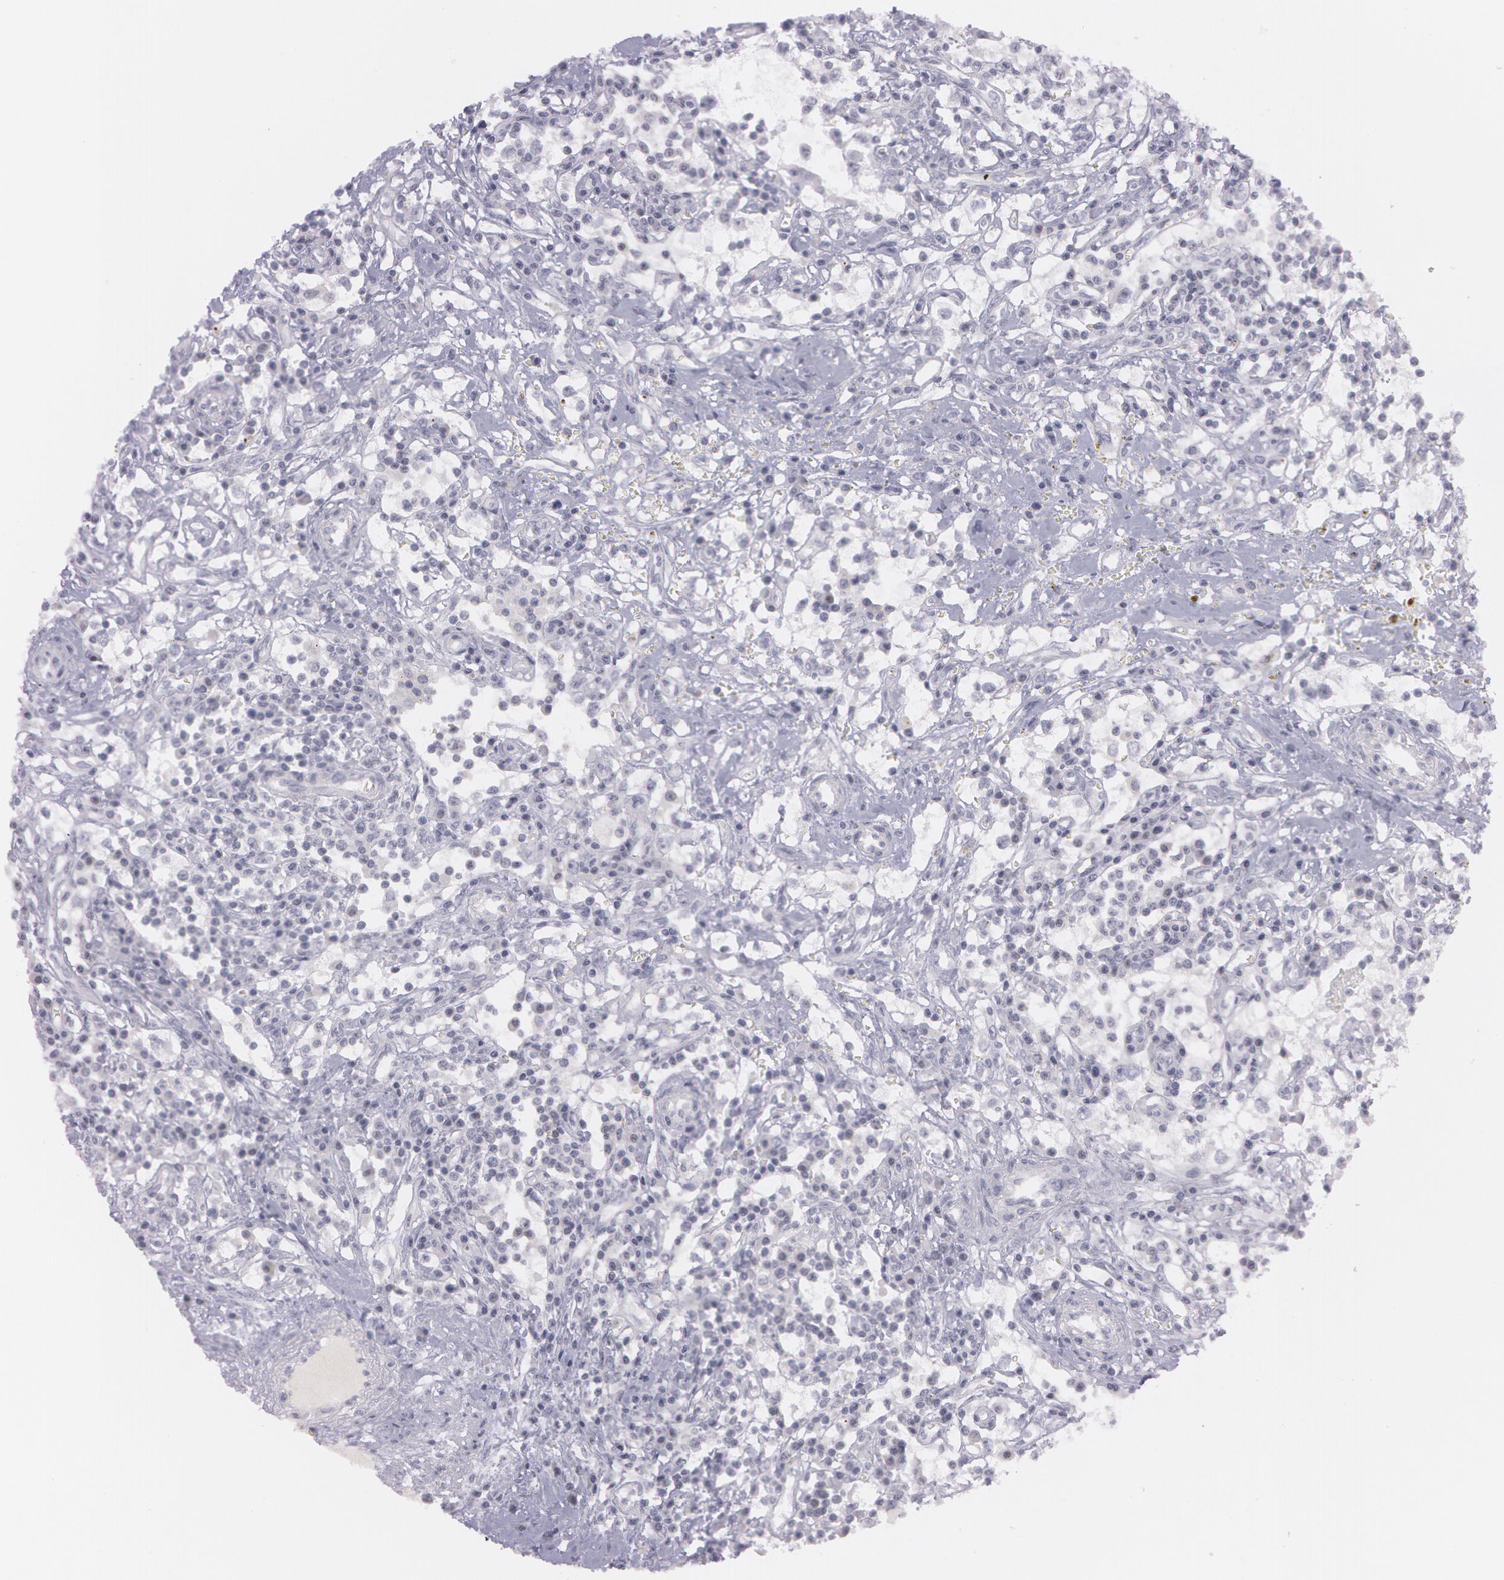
{"staining": {"intensity": "negative", "quantity": "none", "location": "none"}, "tissue": "renal cancer", "cell_type": "Tumor cells", "image_type": "cancer", "snomed": [{"axis": "morphology", "description": "Adenocarcinoma, NOS"}, {"axis": "topography", "description": "Kidney"}], "caption": "Immunohistochemical staining of human renal cancer (adenocarcinoma) reveals no significant positivity in tumor cells.", "gene": "IL1RN", "patient": {"sex": "male", "age": 82}}